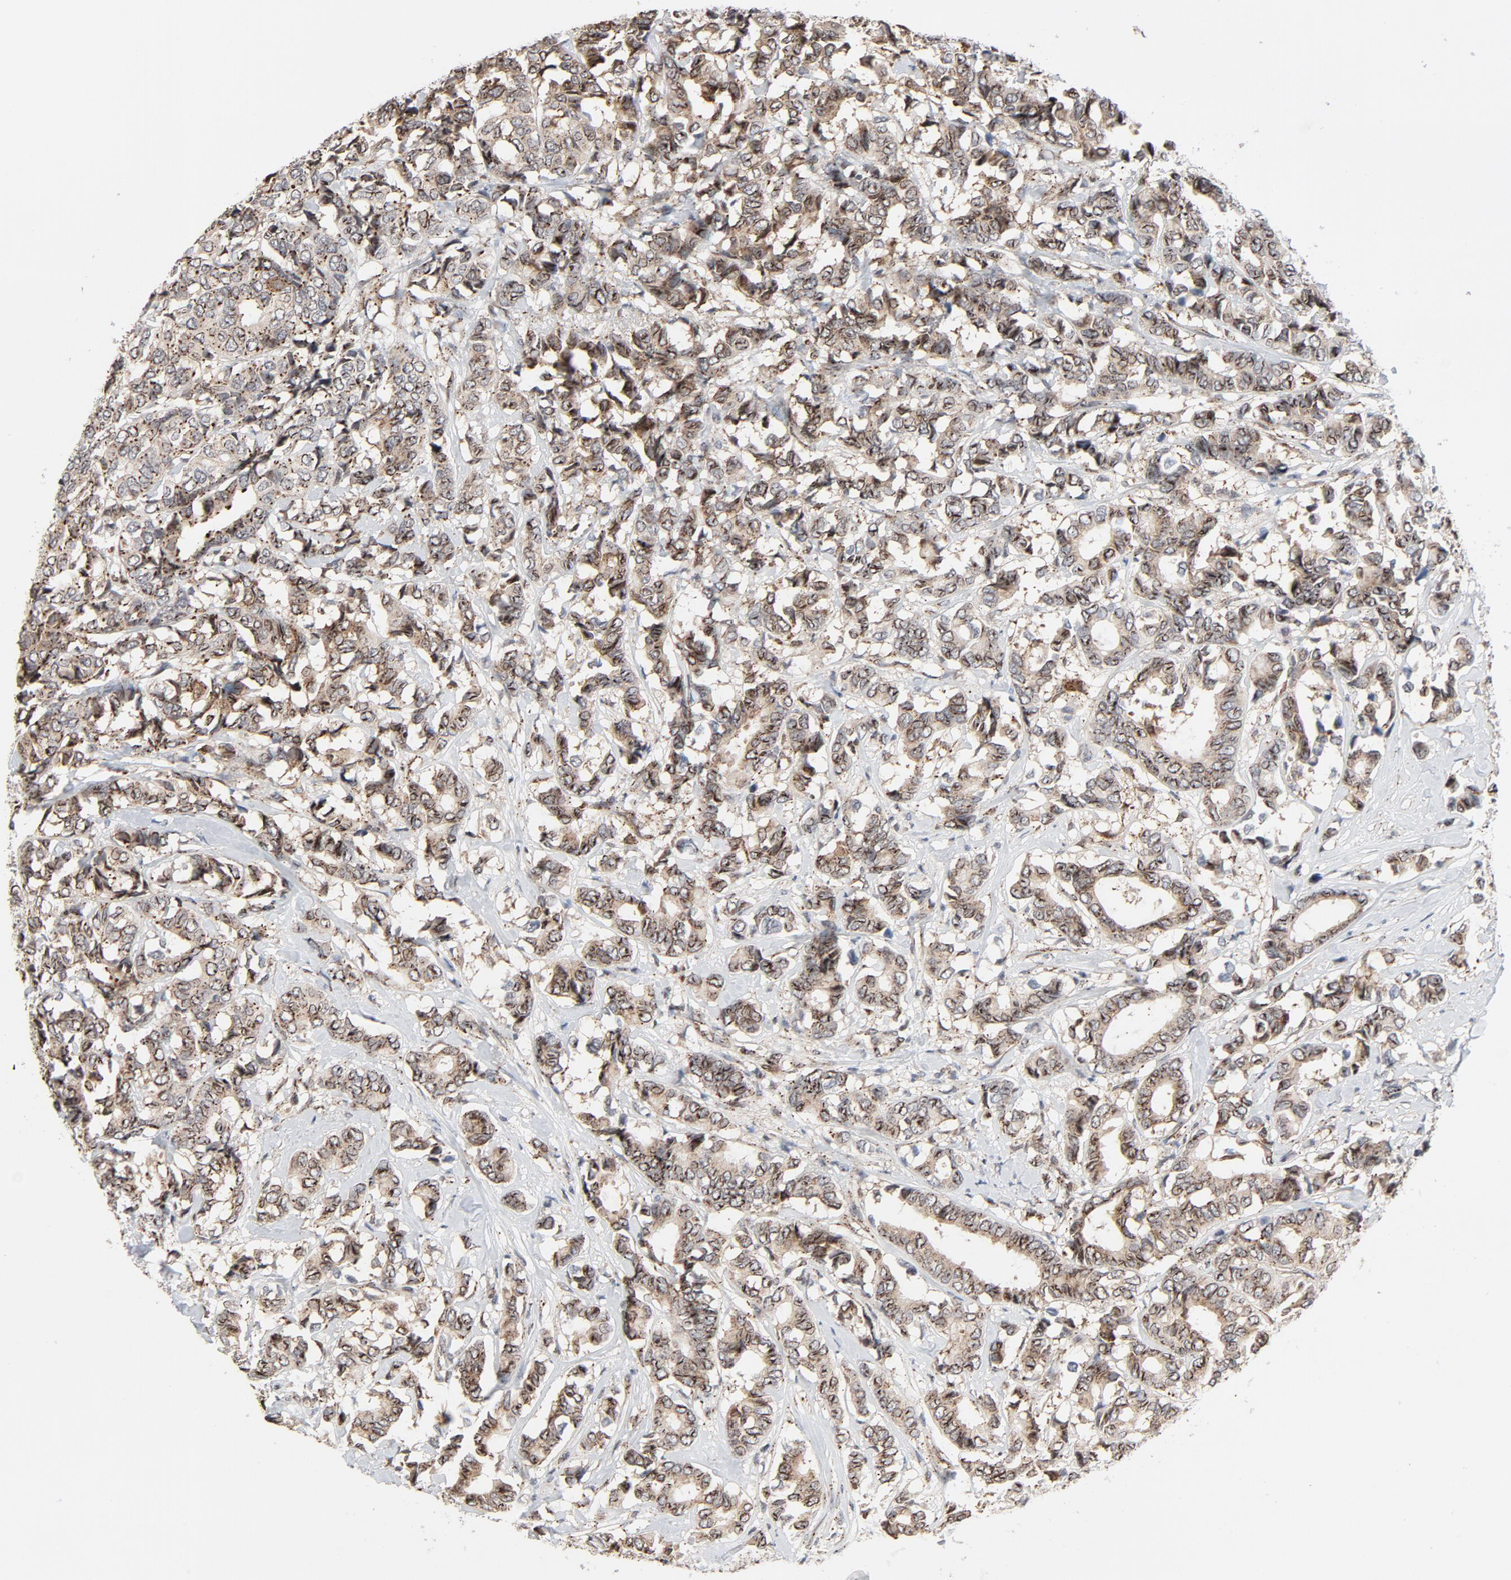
{"staining": {"intensity": "weak", "quantity": "25%-75%", "location": "cytoplasmic/membranous"}, "tissue": "breast cancer", "cell_type": "Tumor cells", "image_type": "cancer", "snomed": [{"axis": "morphology", "description": "Duct carcinoma"}, {"axis": "topography", "description": "Breast"}], "caption": "Immunohistochemical staining of breast cancer displays low levels of weak cytoplasmic/membranous expression in about 25%-75% of tumor cells.", "gene": "RPL12", "patient": {"sex": "female", "age": 87}}